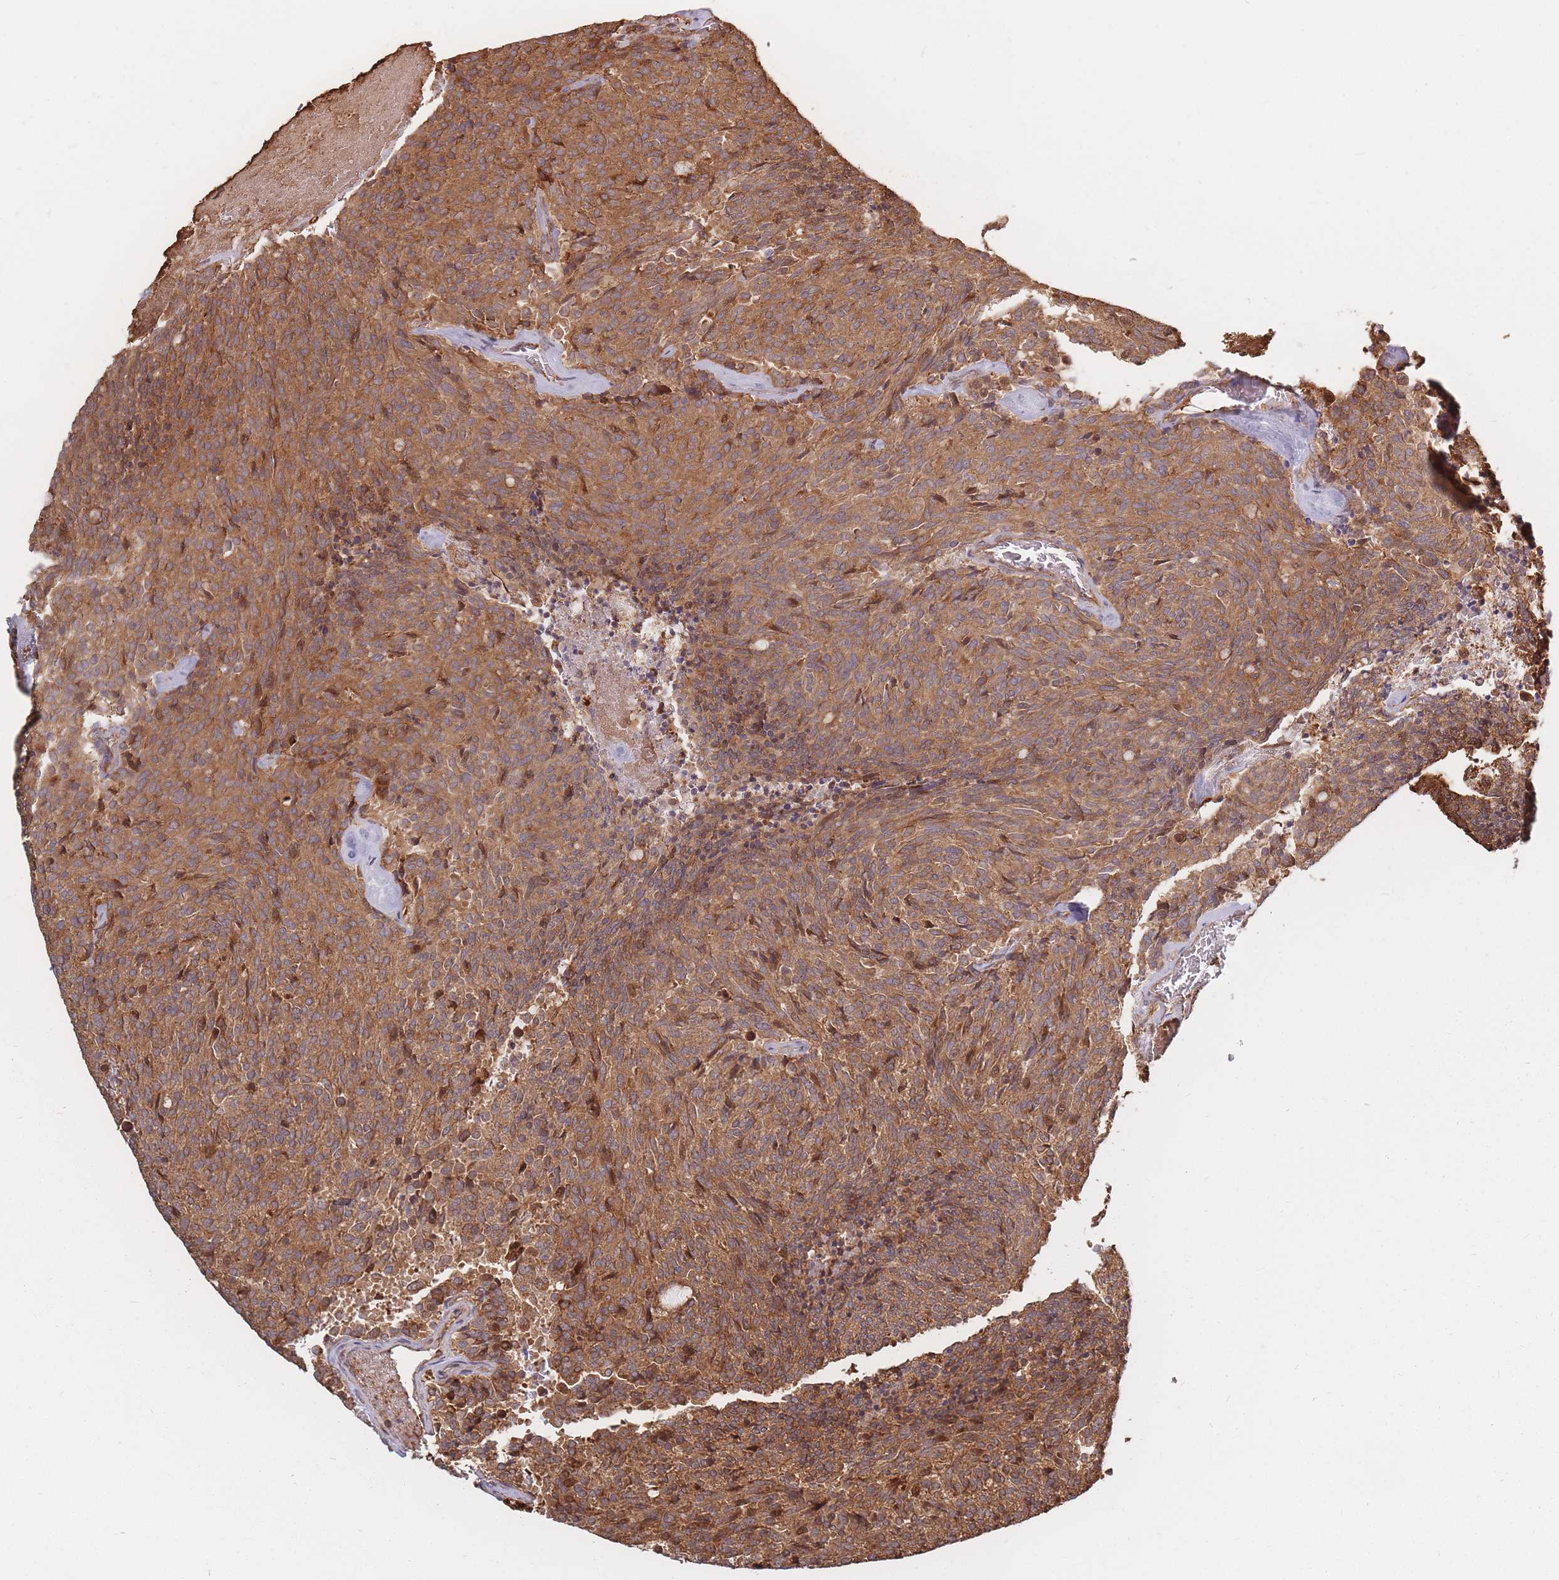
{"staining": {"intensity": "moderate", "quantity": ">75%", "location": "cytoplasmic/membranous"}, "tissue": "carcinoid", "cell_type": "Tumor cells", "image_type": "cancer", "snomed": [{"axis": "morphology", "description": "Carcinoid, malignant, NOS"}, {"axis": "topography", "description": "Pancreas"}], "caption": "Moderate cytoplasmic/membranous positivity for a protein is present in approximately >75% of tumor cells of carcinoid using immunohistochemistry.", "gene": "RASSF2", "patient": {"sex": "female", "age": 54}}